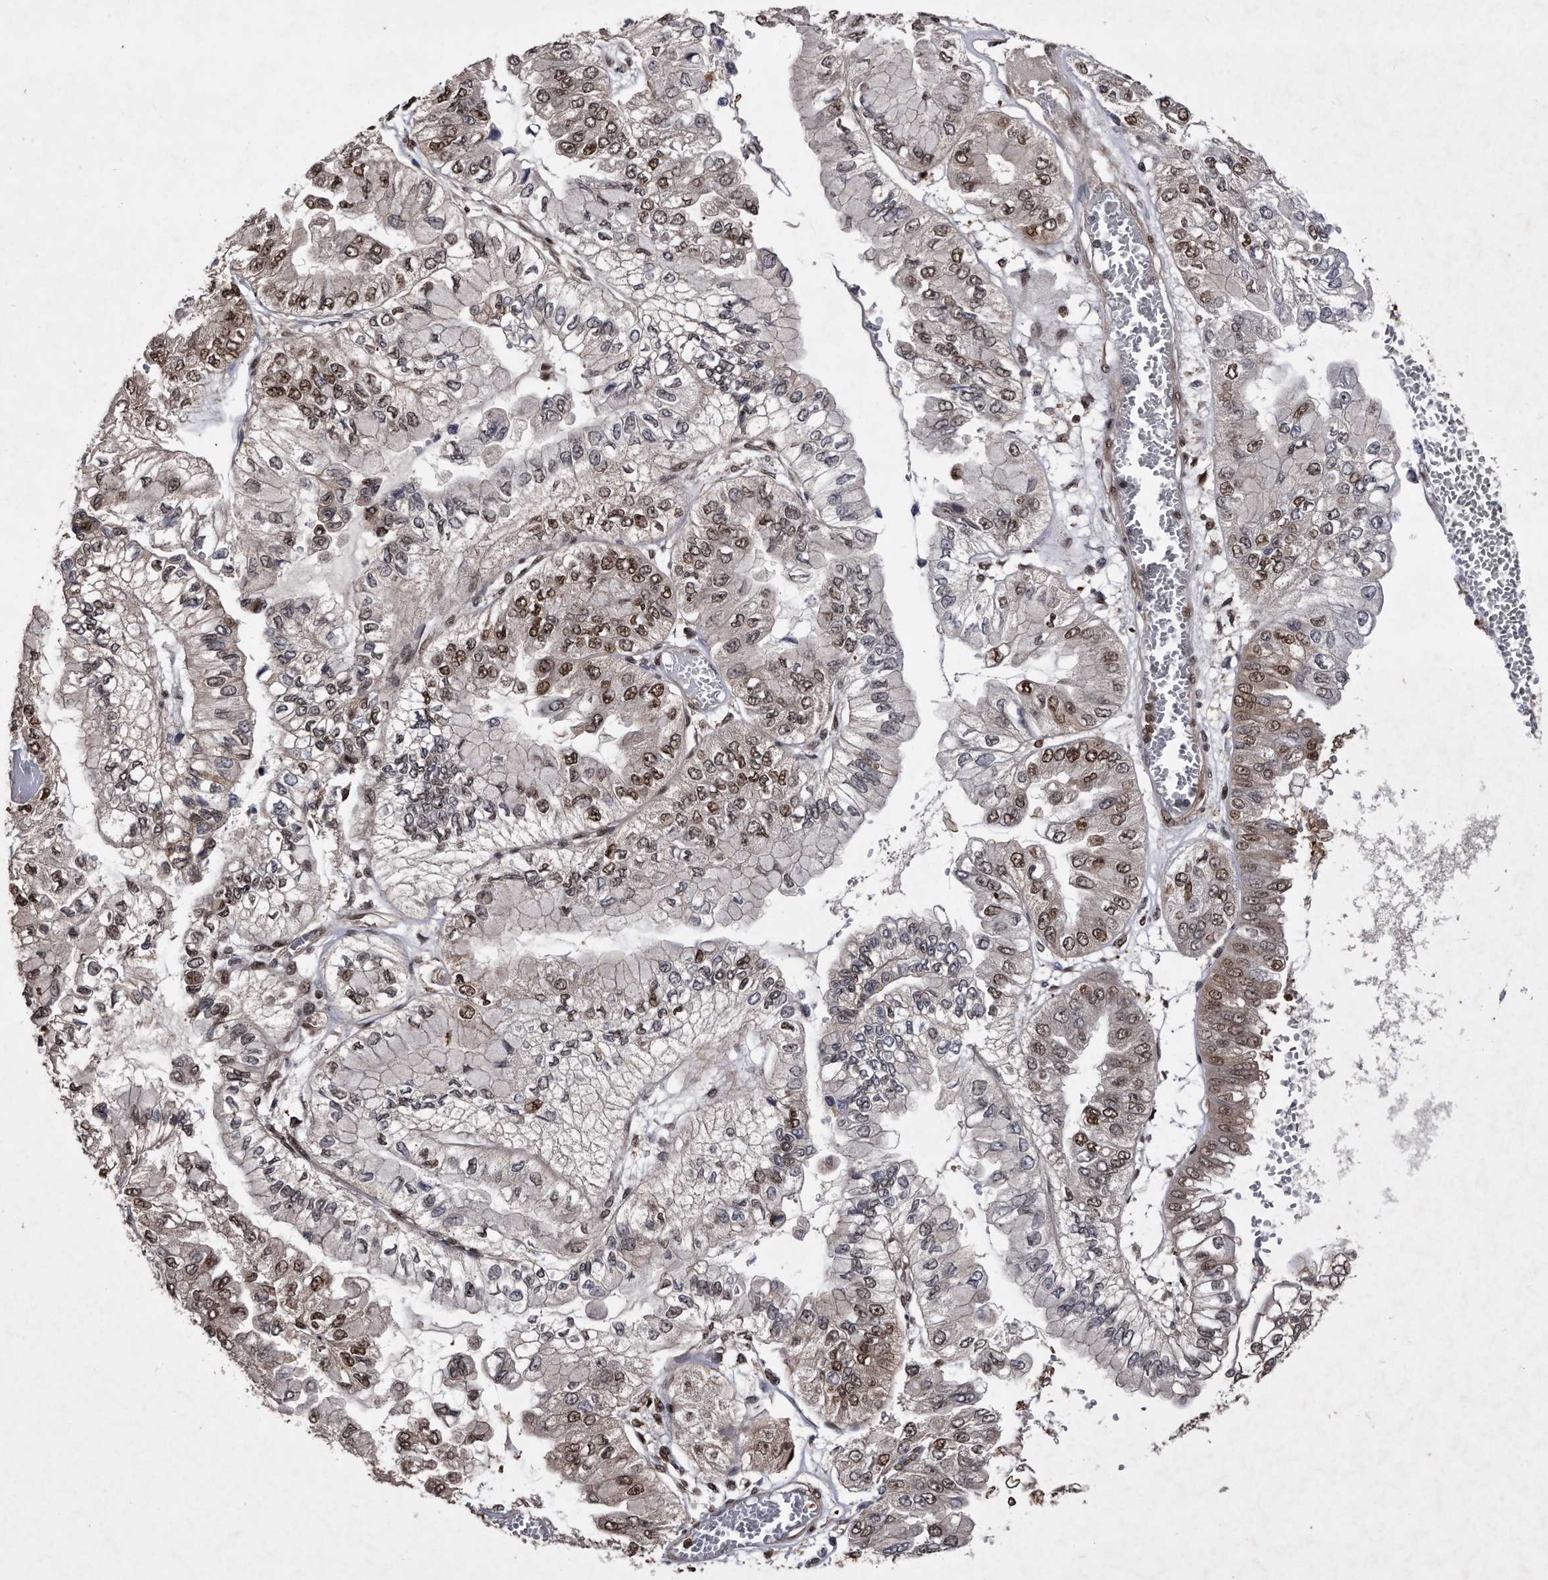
{"staining": {"intensity": "moderate", "quantity": "25%-75%", "location": "nuclear"}, "tissue": "liver cancer", "cell_type": "Tumor cells", "image_type": "cancer", "snomed": [{"axis": "morphology", "description": "Cholangiocarcinoma"}, {"axis": "topography", "description": "Liver"}], "caption": "Immunohistochemistry (IHC) staining of liver cholangiocarcinoma, which displays medium levels of moderate nuclear positivity in approximately 25%-75% of tumor cells indicating moderate nuclear protein staining. The staining was performed using DAB (brown) for protein detection and nuclei were counterstained in hematoxylin (blue).", "gene": "RAD23B", "patient": {"sex": "female", "age": 79}}